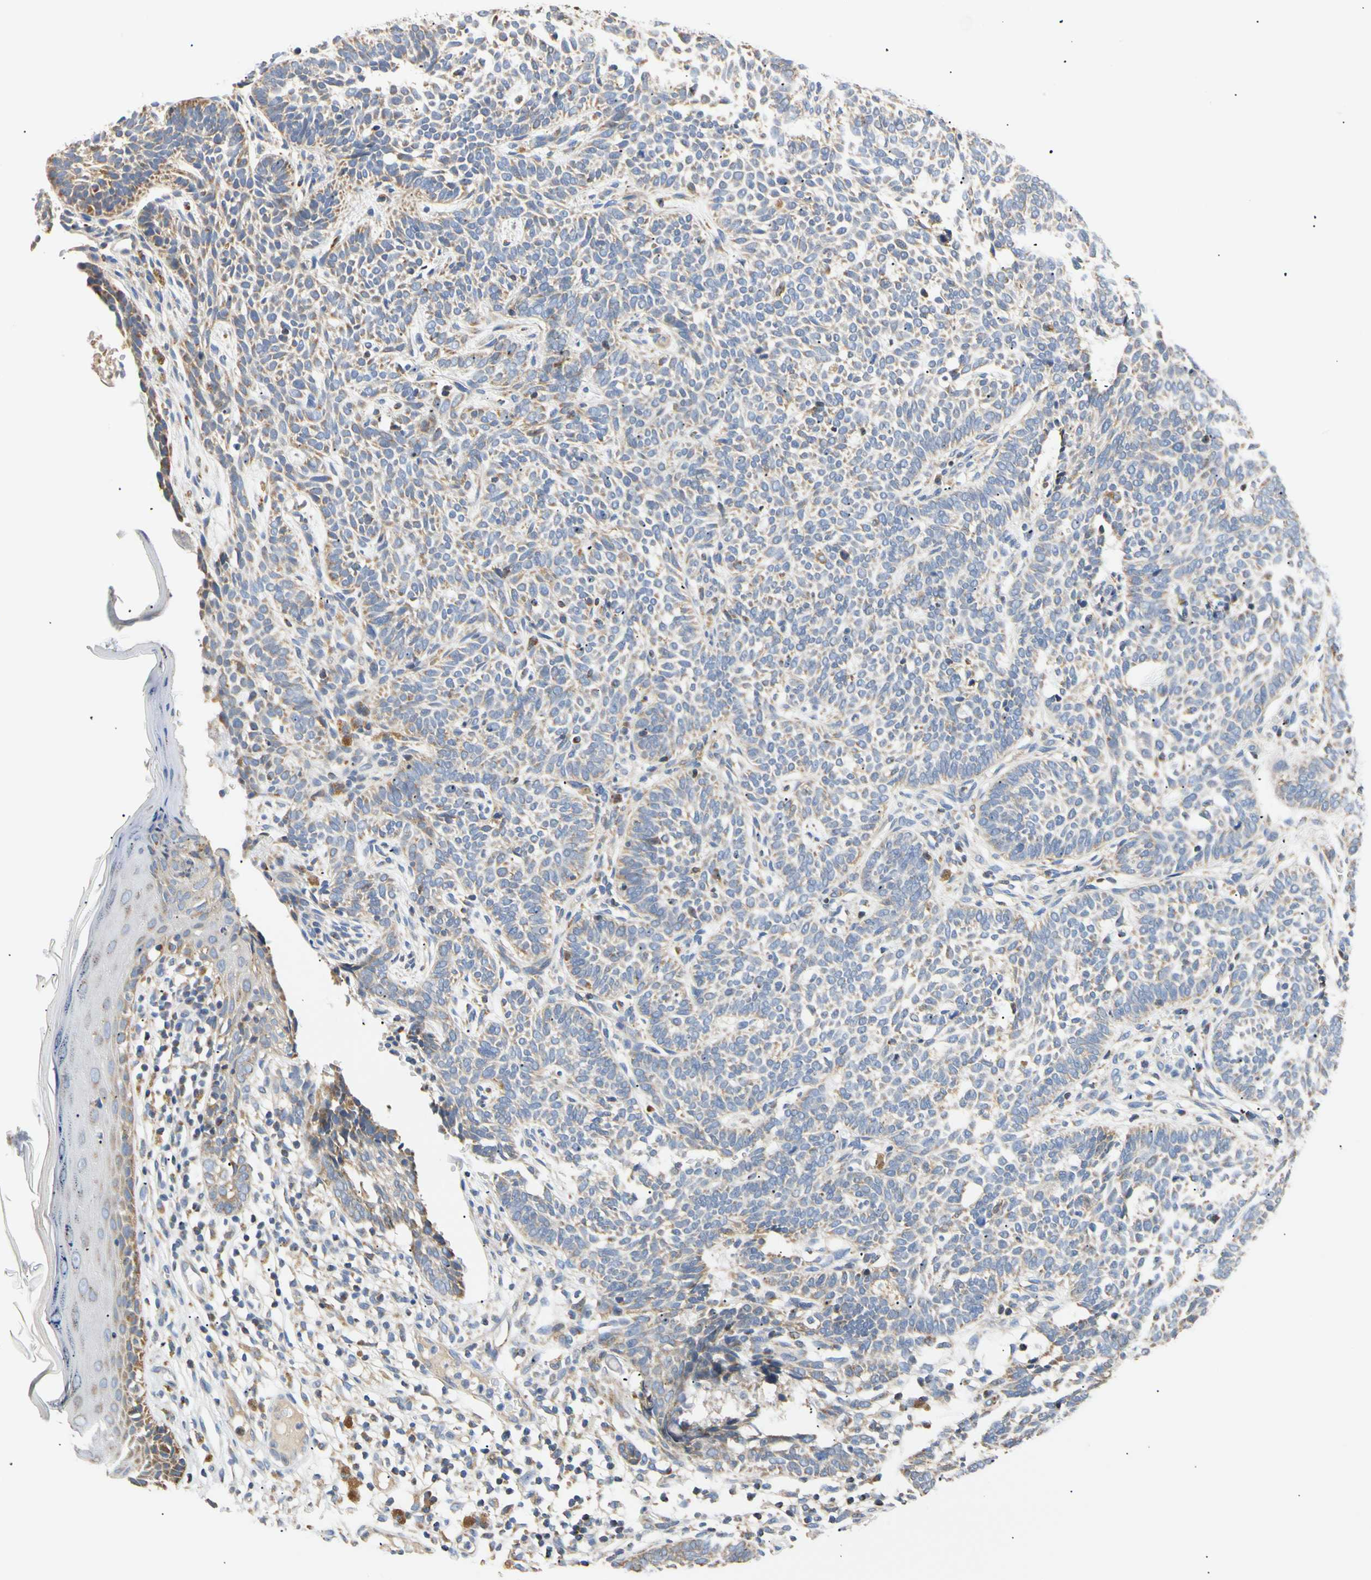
{"staining": {"intensity": "weak", "quantity": "<25%", "location": "cytoplasmic/membranous"}, "tissue": "skin cancer", "cell_type": "Tumor cells", "image_type": "cancer", "snomed": [{"axis": "morphology", "description": "Normal tissue, NOS"}, {"axis": "morphology", "description": "Basal cell carcinoma"}, {"axis": "topography", "description": "Skin"}], "caption": "Immunohistochemistry of human basal cell carcinoma (skin) exhibits no positivity in tumor cells.", "gene": "PLGRKT", "patient": {"sex": "male", "age": 87}}